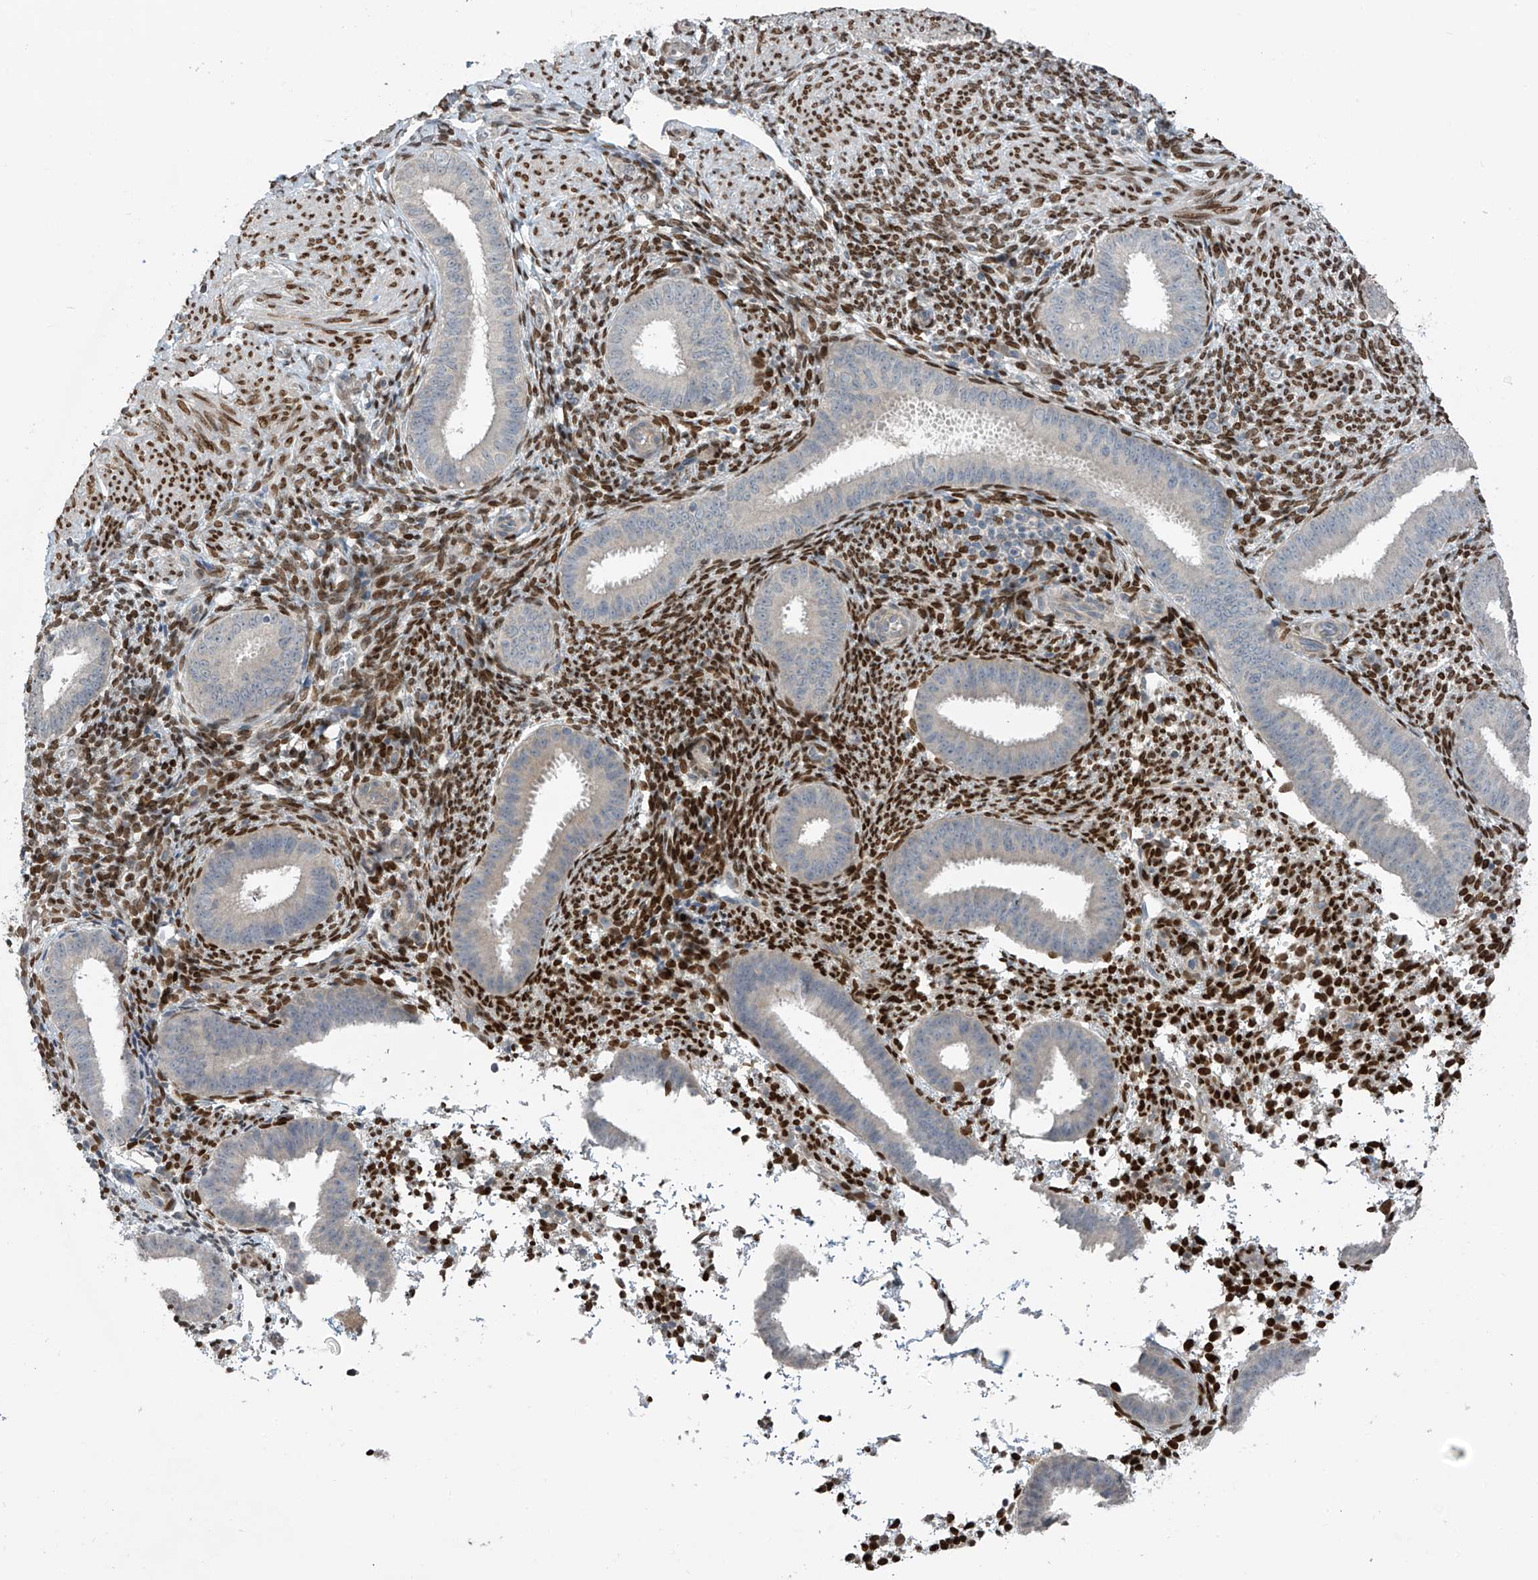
{"staining": {"intensity": "moderate", "quantity": "25%-75%", "location": "nuclear"}, "tissue": "endometrium", "cell_type": "Cells in endometrial stroma", "image_type": "normal", "snomed": [{"axis": "morphology", "description": "Normal tissue, NOS"}, {"axis": "topography", "description": "Uterus"}, {"axis": "topography", "description": "Endometrium"}], "caption": "IHC staining of benign endometrium, which displays medium levels of moderate nuclear staining in about 25%-75% of cells in endometrial stroma indicating moderate nuclear protein expression. The staining was performed using DAB (brown) for protein detection and nuclei were counterstained in hematoxylin (blue).", "gene": "HOXA11", "patient": {"sex": "female", "age": 48}}